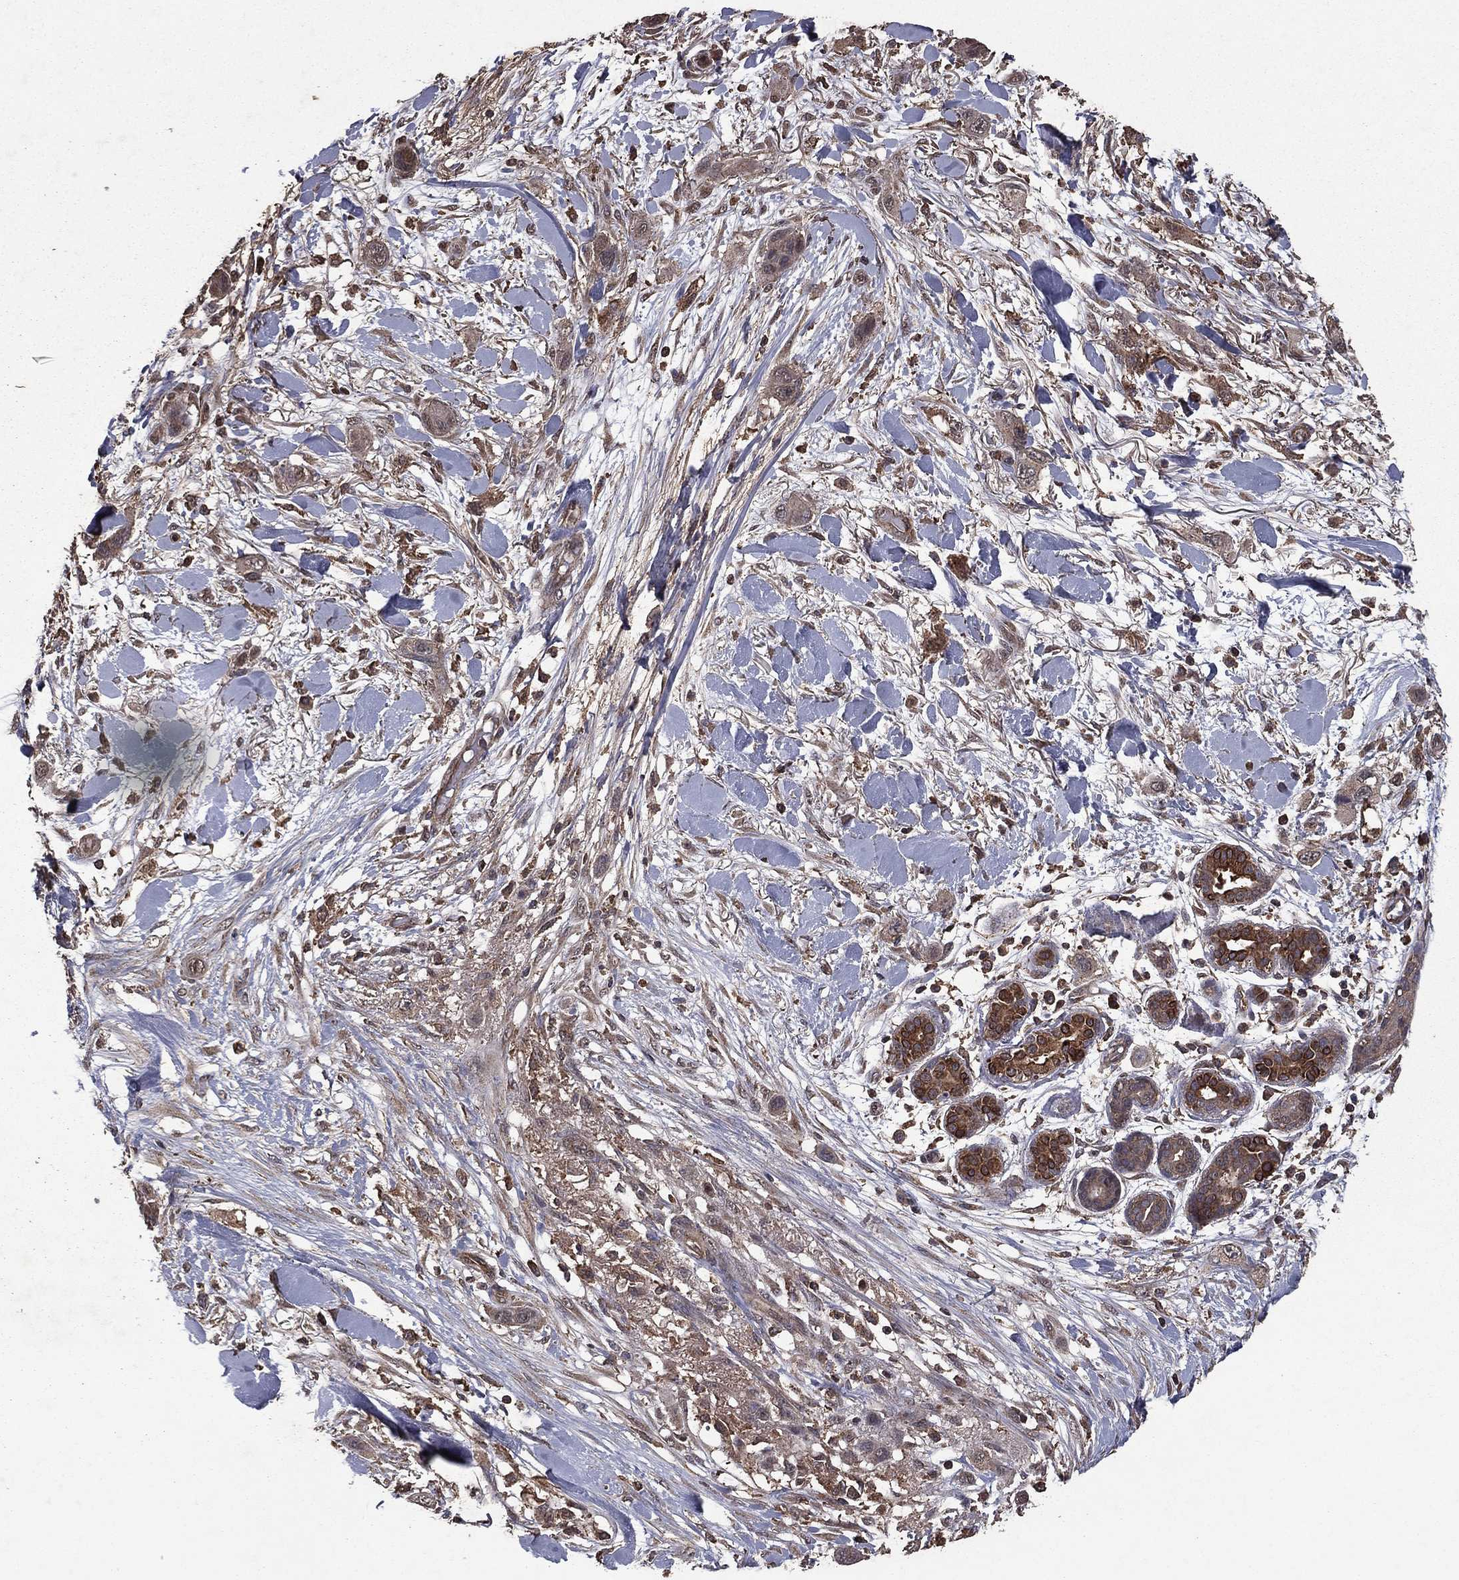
{"staining": {"intensity": "negative", "quantity": "none", "location": "none"}, "tissue": "skin cancer", "cell_type": "Tumor cells", "image_type": "cancer", "snomed": [{"axis": "morphology", "description": "Squamous cell carcinoma, NOS"}, {"axis": "topography", "description": "Skin"}], "caption": "The immunohistochemistry image has no significant staining in tumor cells of skin cancer tissue. The staining was performed using DAB to visualize the protein expression in brown, while the nuclei were stained in blue with hematoxylin (Magnification: 20x).", "gene": "BIRC6", "patient": {"sex": "male", "age": 79}}